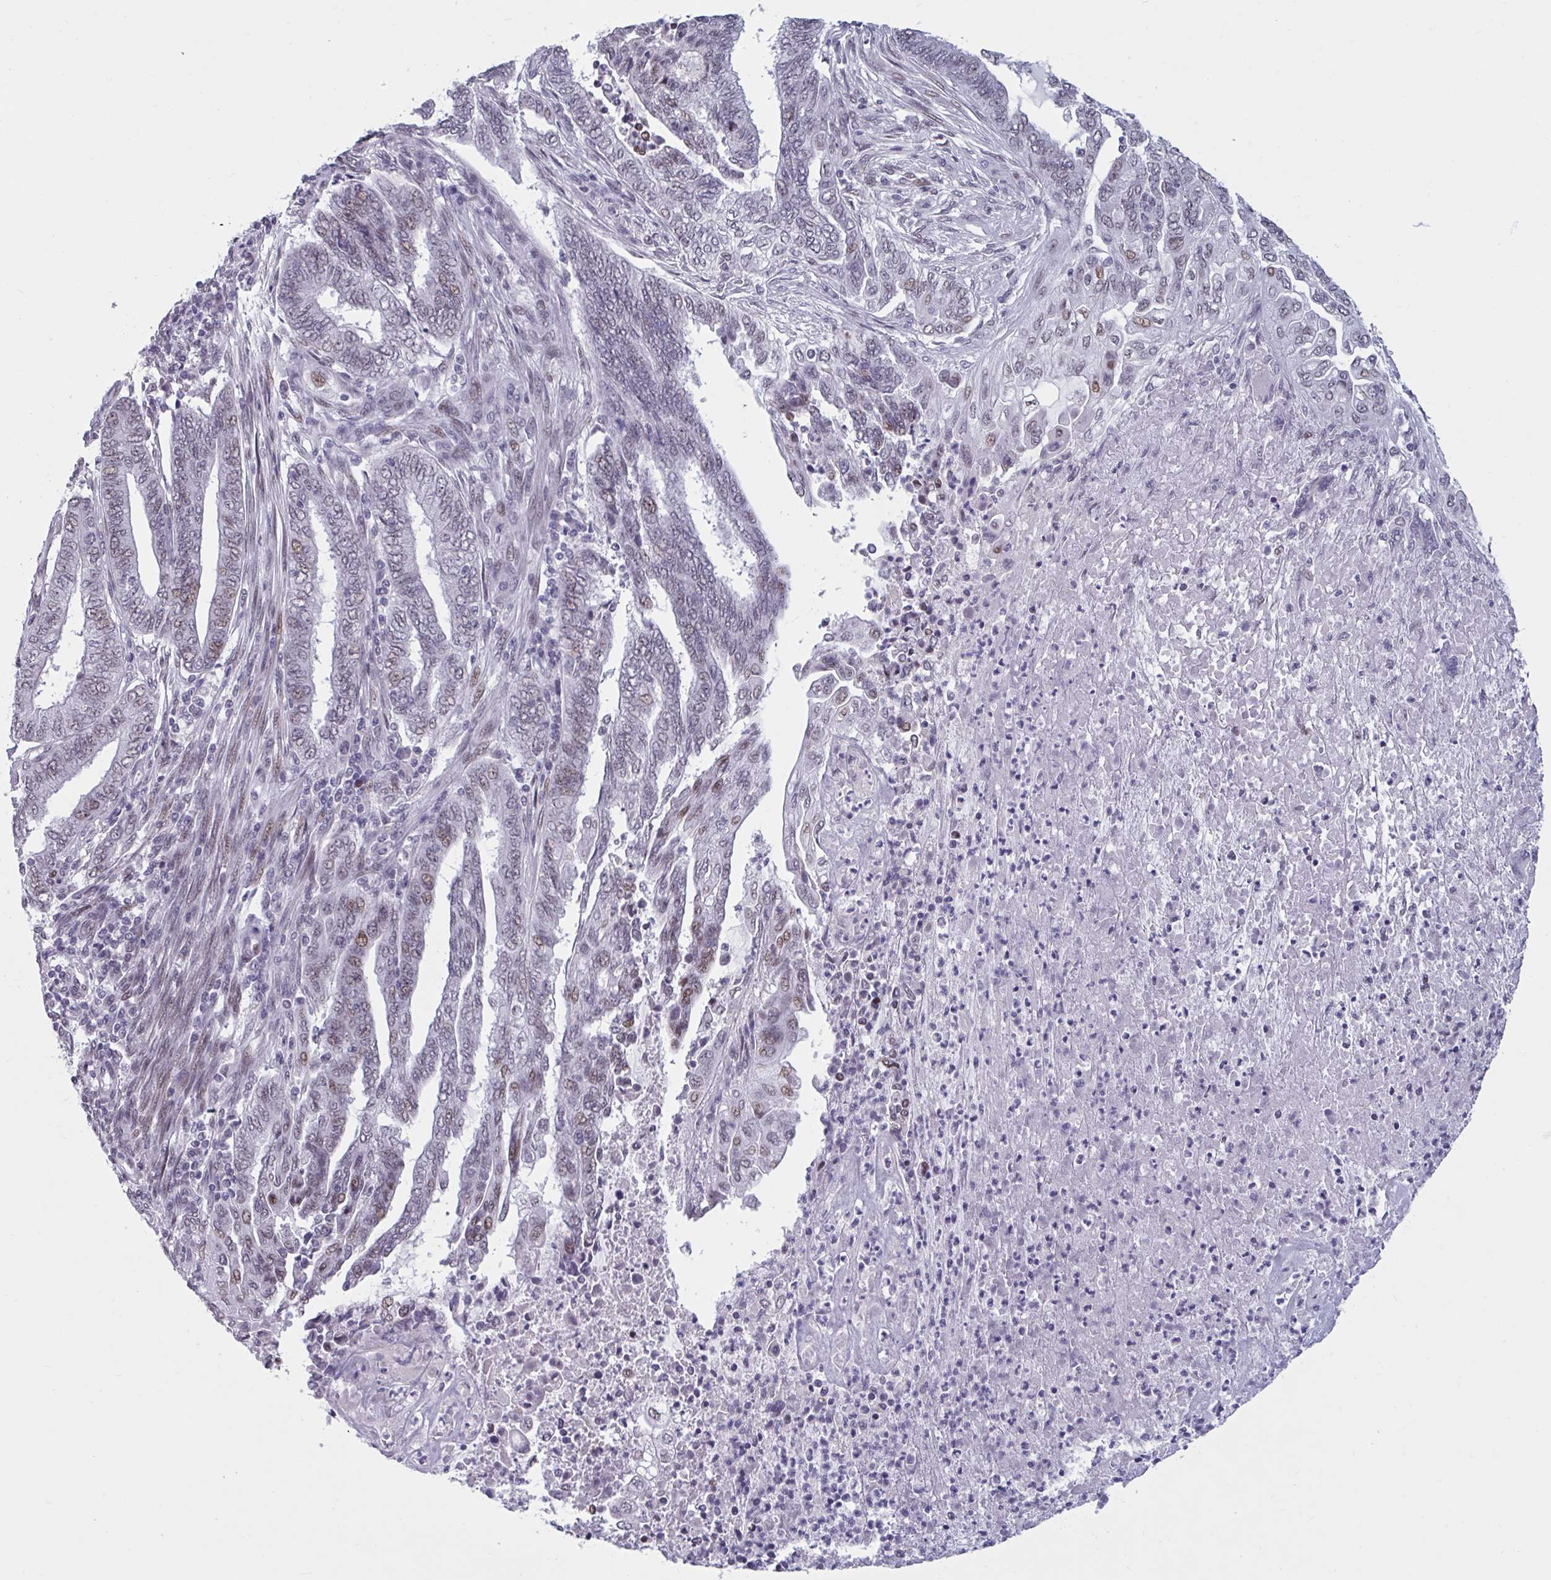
{"staining": {"intensity": "moderate", "quantity": "25%-75%", "location": "nuclear"}, "tissue": "endometrial cancer", "cell_type": "Tumor cells", "image_type": "cancer", "snomed": [{"axis": "morphology", "description": "Adenocarcinoma, NOS"}, {"axis": "topography", "description": "Uterus"}, {"axis": "topography", "description": "Endometrium"}], "caption": "Endometrial adenocarcinoma stained with IHC reveals moderate nuclear expression in approximately 25%-75% of tumor cells. (DAB (3,3'-diaminobenzidine) IHC with brightfield microscopy, high magnification).", "gene": "HSD17B6", "patient": {"sex": "female", "age": 70}}